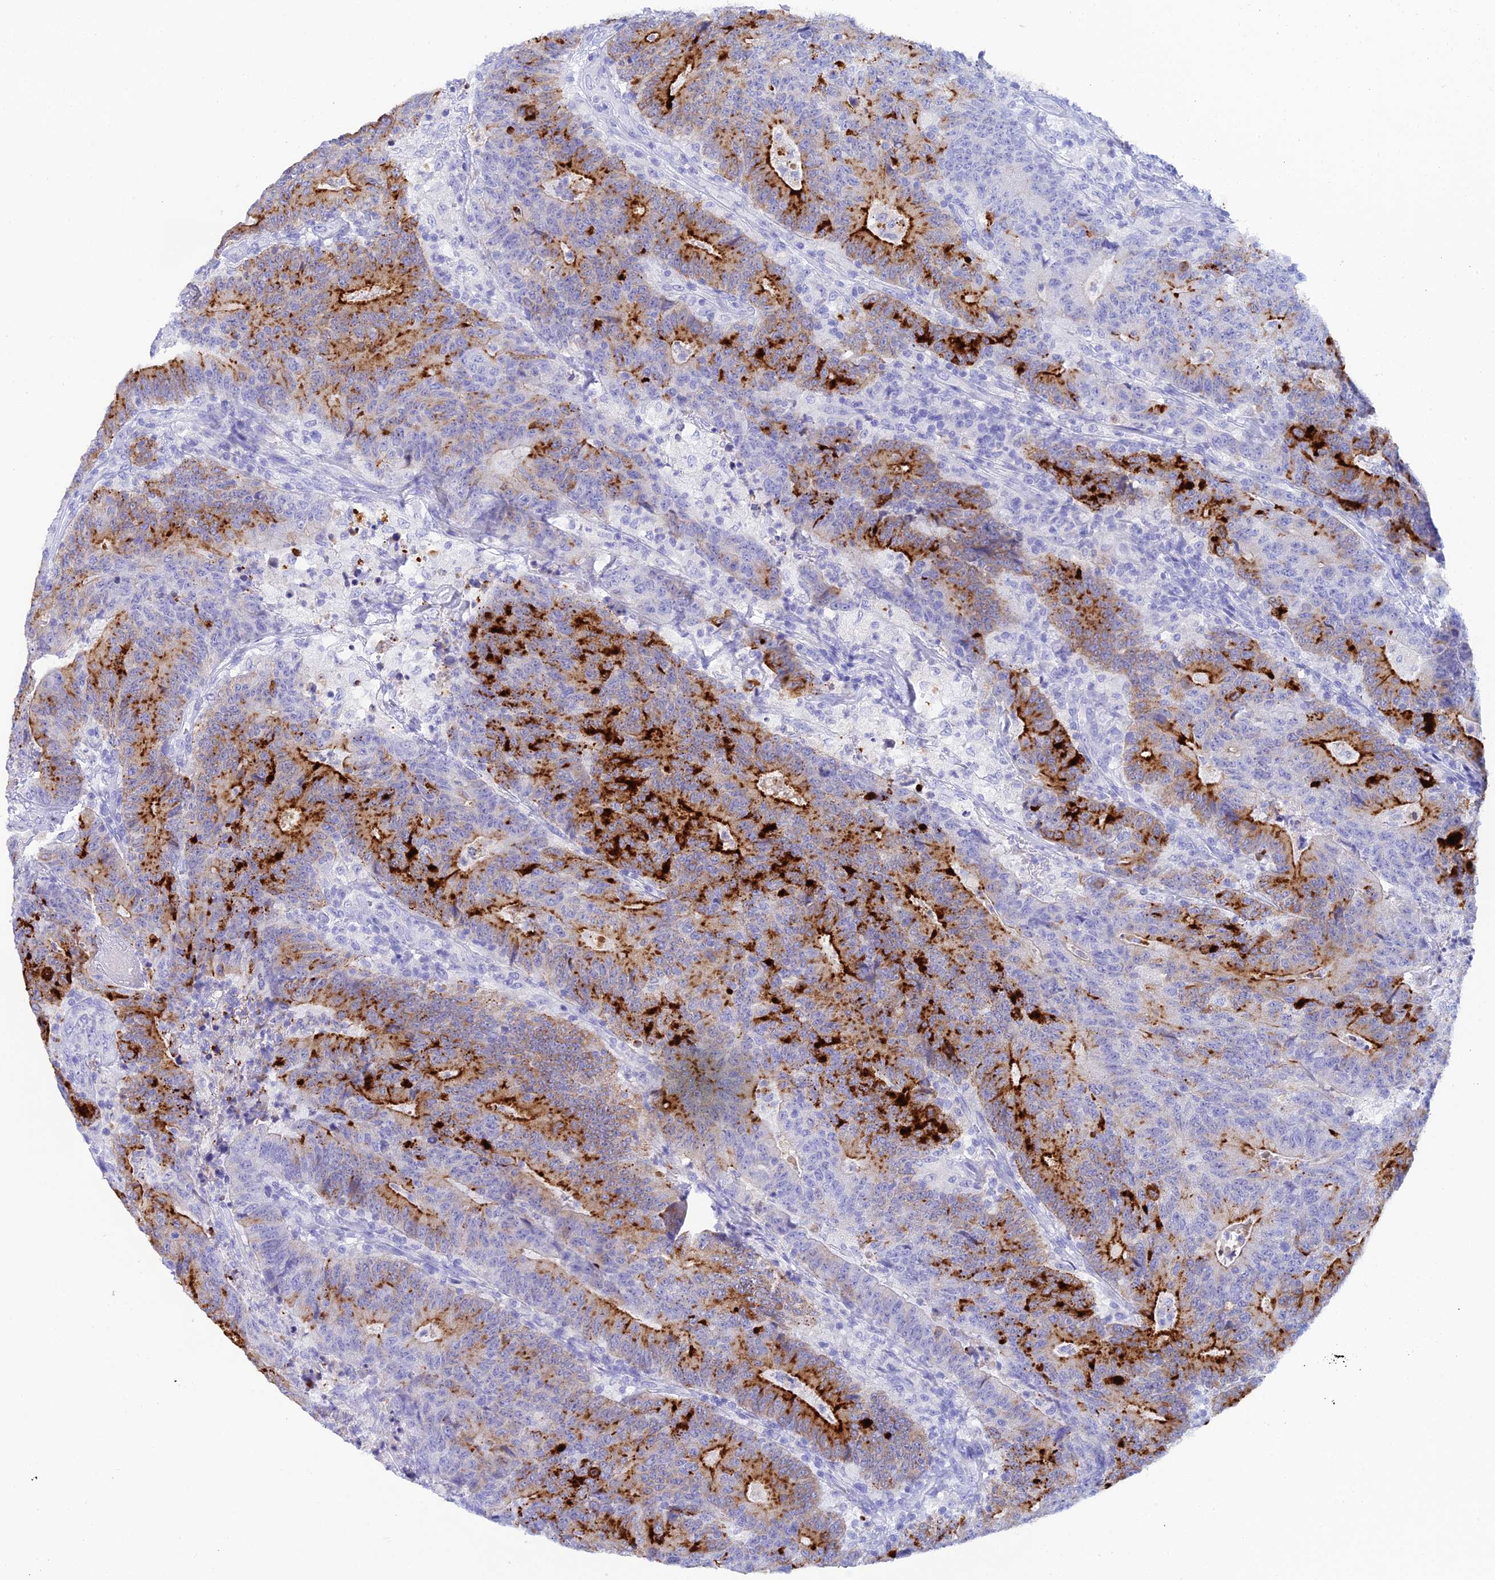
{"staining": {"intensity": "strong", "quantity": "25%-75%", "location": "cytoplasmic/membranous"}, "tissue": "colorectal cancer", "cell_type": "Tumor cells", "image_type": "cancer", "snomed": [{"axis": "morphology", "description": "Adenocarcinoma, NOS"}, {"axis": "topography", "description": "Colon"}], "caption": "Brown immunohistochemical staining in colorectal cancer reveals strong cytoplasmic/membranous expression in approximately 25%-75% of tumor cells.", "gene": "REG1A", "patient": {"sex": "female", "age": 75}}